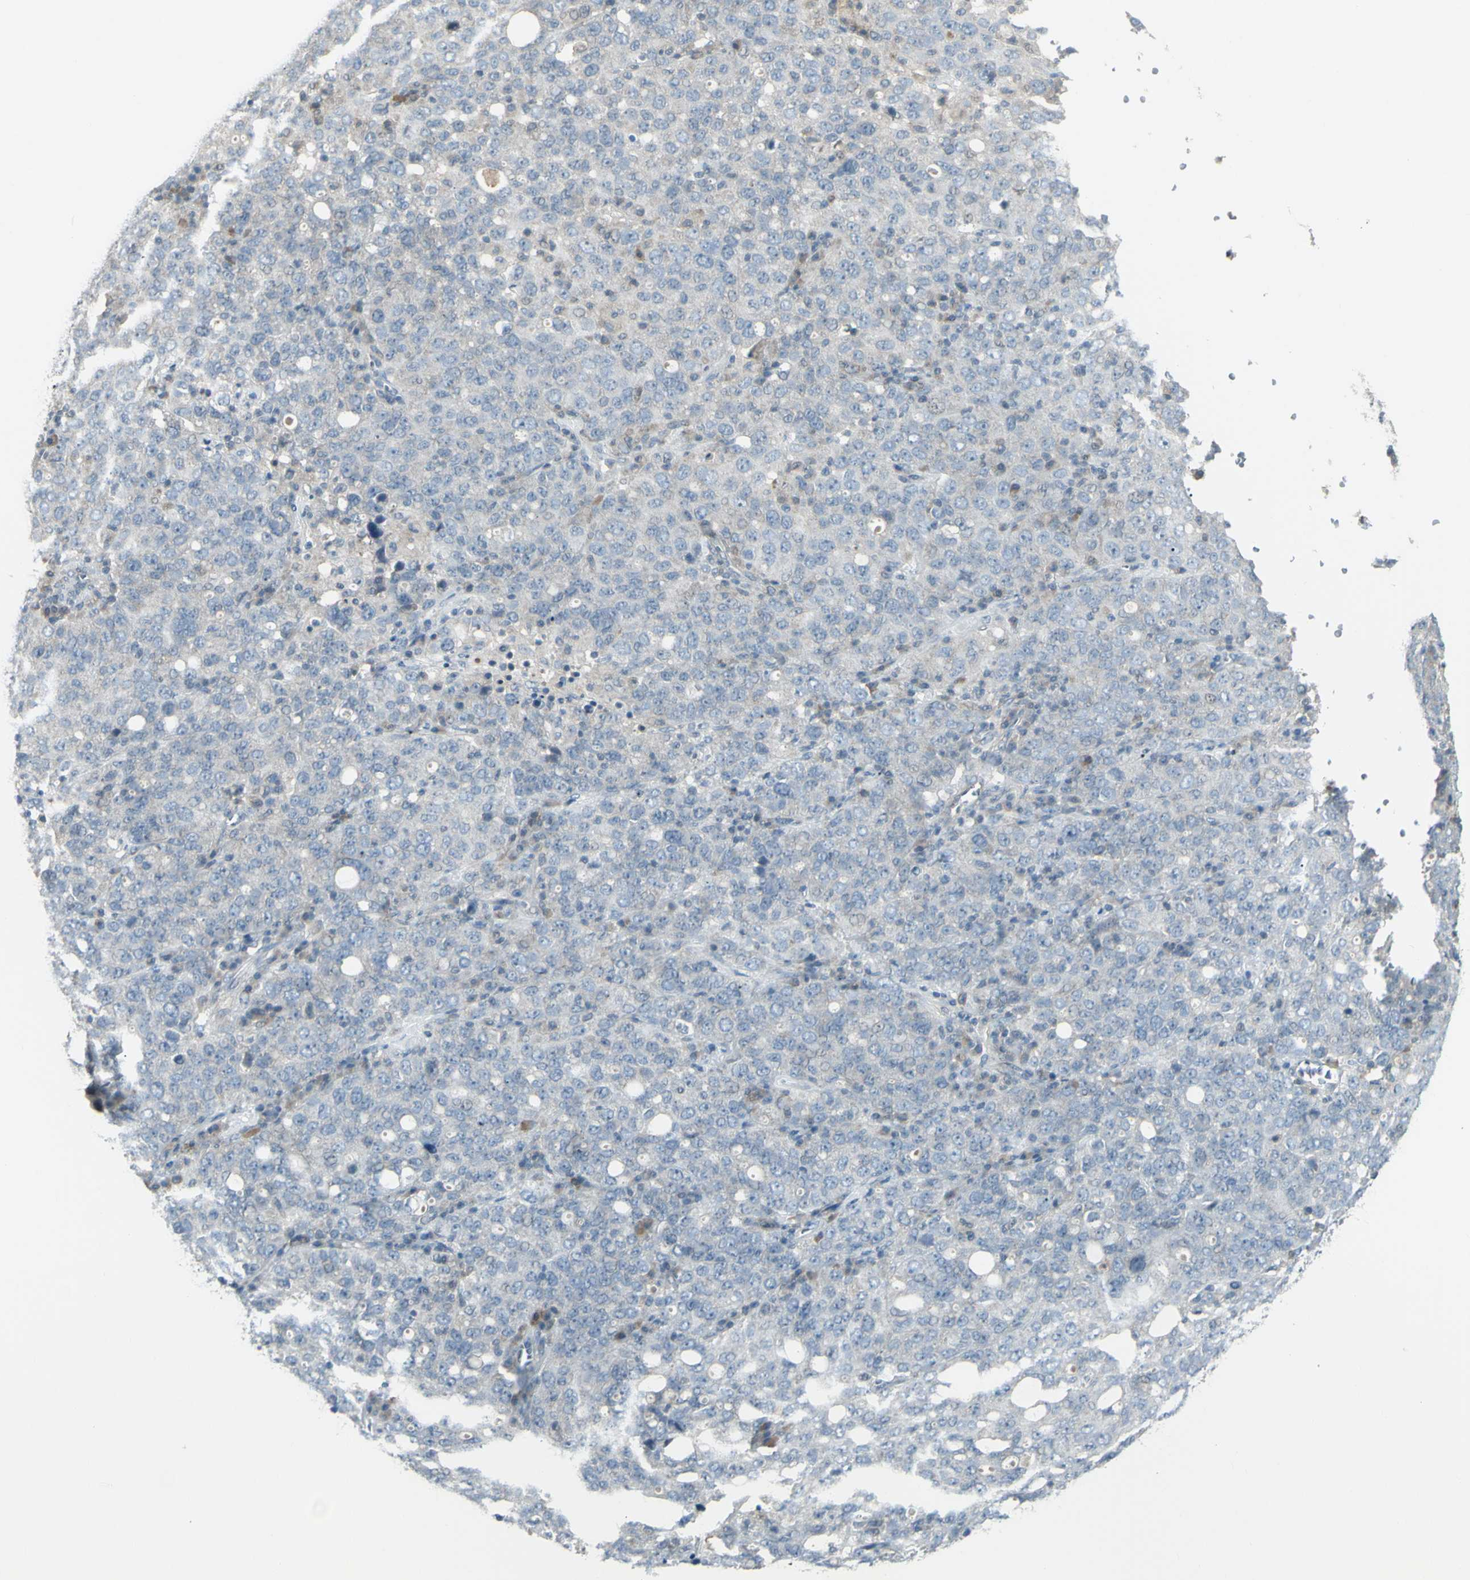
{"staining": {"intensity": "negative", "quantity": "none", "location": "none"}, "tissue": "ovarian cancer", "cell_type": "Tumor cells", "image_type": "cancer", "snomed": [{"axis": "morphology", "description": "Carcinoma, endometroid"}, {"axis": "topography", "description": "Ovary"}], "caption": "This is an IHC micrograph of human ovarian cancer (endometroid carcinoma). There is no positivity in tumor cells.", "gene": "SH3GL2", "patient": {"sex": "female", "age": 62}}